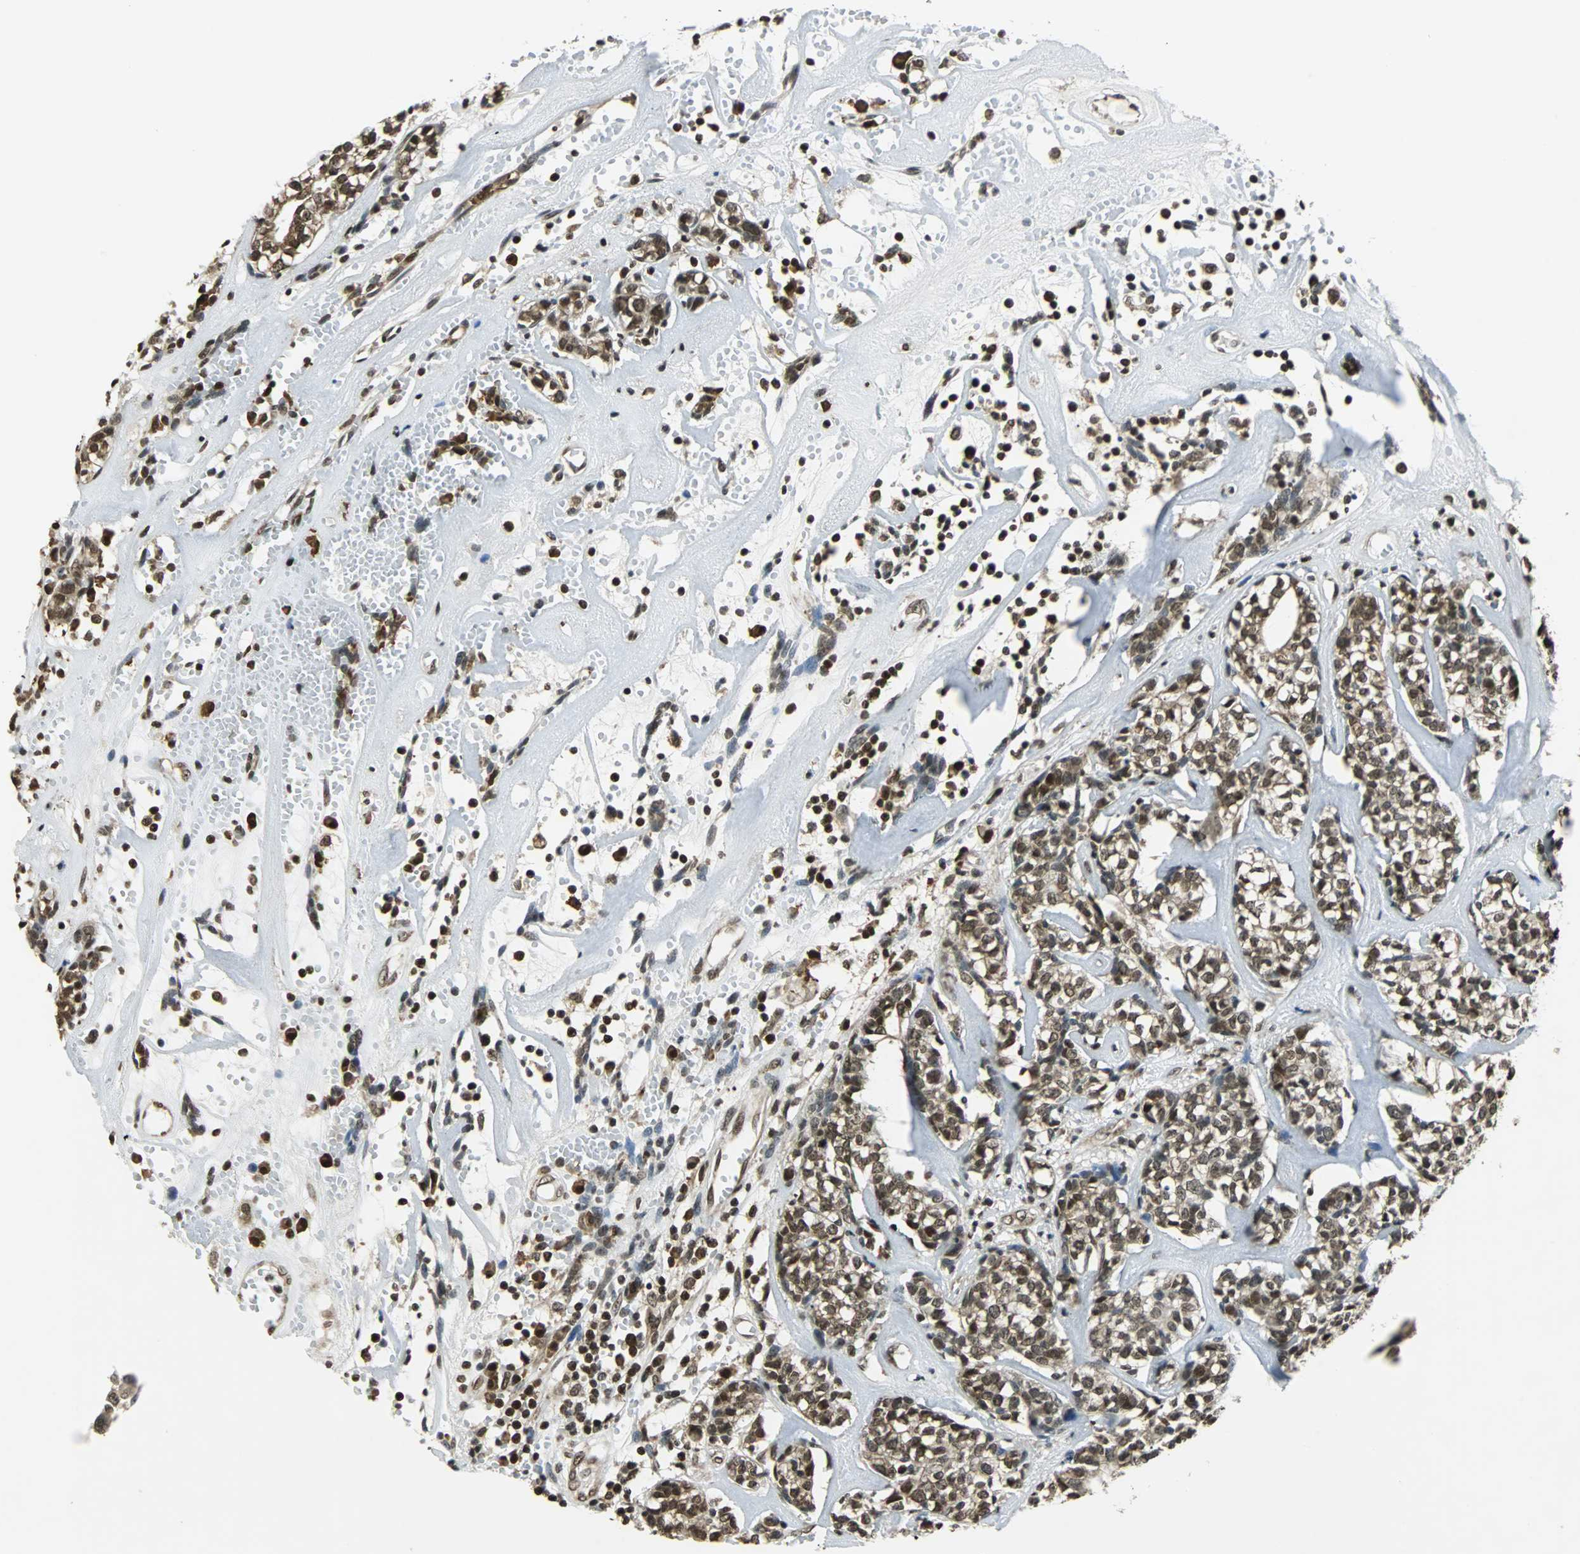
{"staining": {"intensity": "strong", "quantity": ">75%", "location": "cytoplasmic/membranous,nuclear"}, "tissue": "head and neck cancer", "cell_type": "Tumor cells", "image_type": "cancer", "snomed": [{"axis": "morphology", "description": "Adenocarcinoma, NOS"}, {"axis": "topography", "description": "Salivary gland"}, {"axis": "topography", "description": "Head-Neck"}], "caption": "This is an image of immunohistochemistry staining of head and neck cancer, which shows strong expression in the cytoplasmic/membranous and nuclear of tumor cells.", "gene": "REST", "patient": {"sex": "female", "age": 65}}